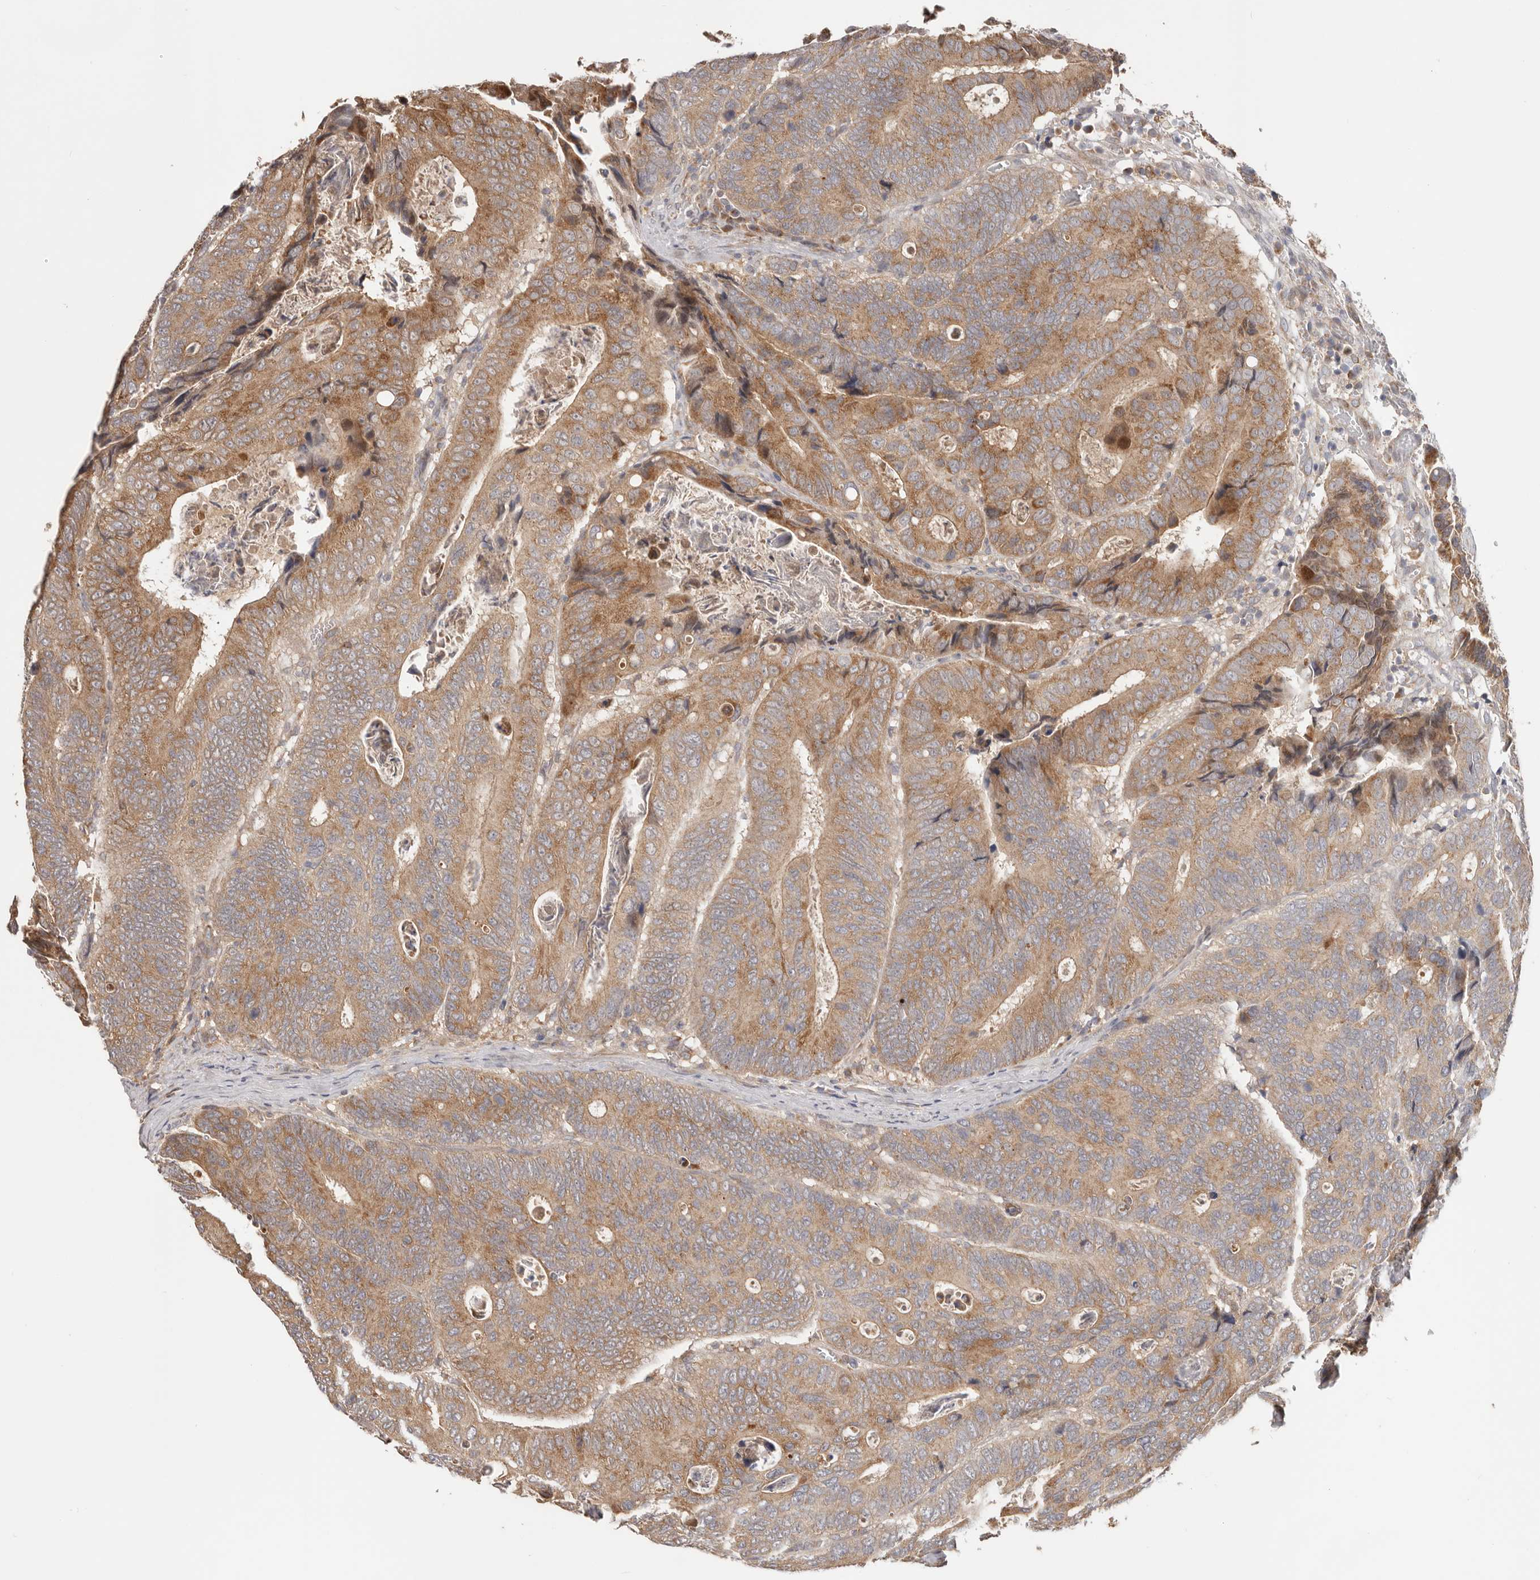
{"staining": {"intensity": "moderate", "quantity": ">75%", "location": "cytoplasmic/membranous"}, "tissue": "colorectal cancer", "cell_type": "Tumor cells", "image_type": "cancer", "snomed": [{"axis": "morphology", "description": "Inflammation, NOS"}, {"axis": "morphology", "description": "Adenocarcinoma, NOS"}, {"axis": "topography", "description": "Colon"}], "caption": "About >75% of tumor cells in human colorectal cancer (adenocarcinoma) show moderate cytoplasmic/membranous protein positivity as visualized by brown immunohistochemical staining.", "gene": "LRP6", "patient": {"sex": "male", "age": 72}}